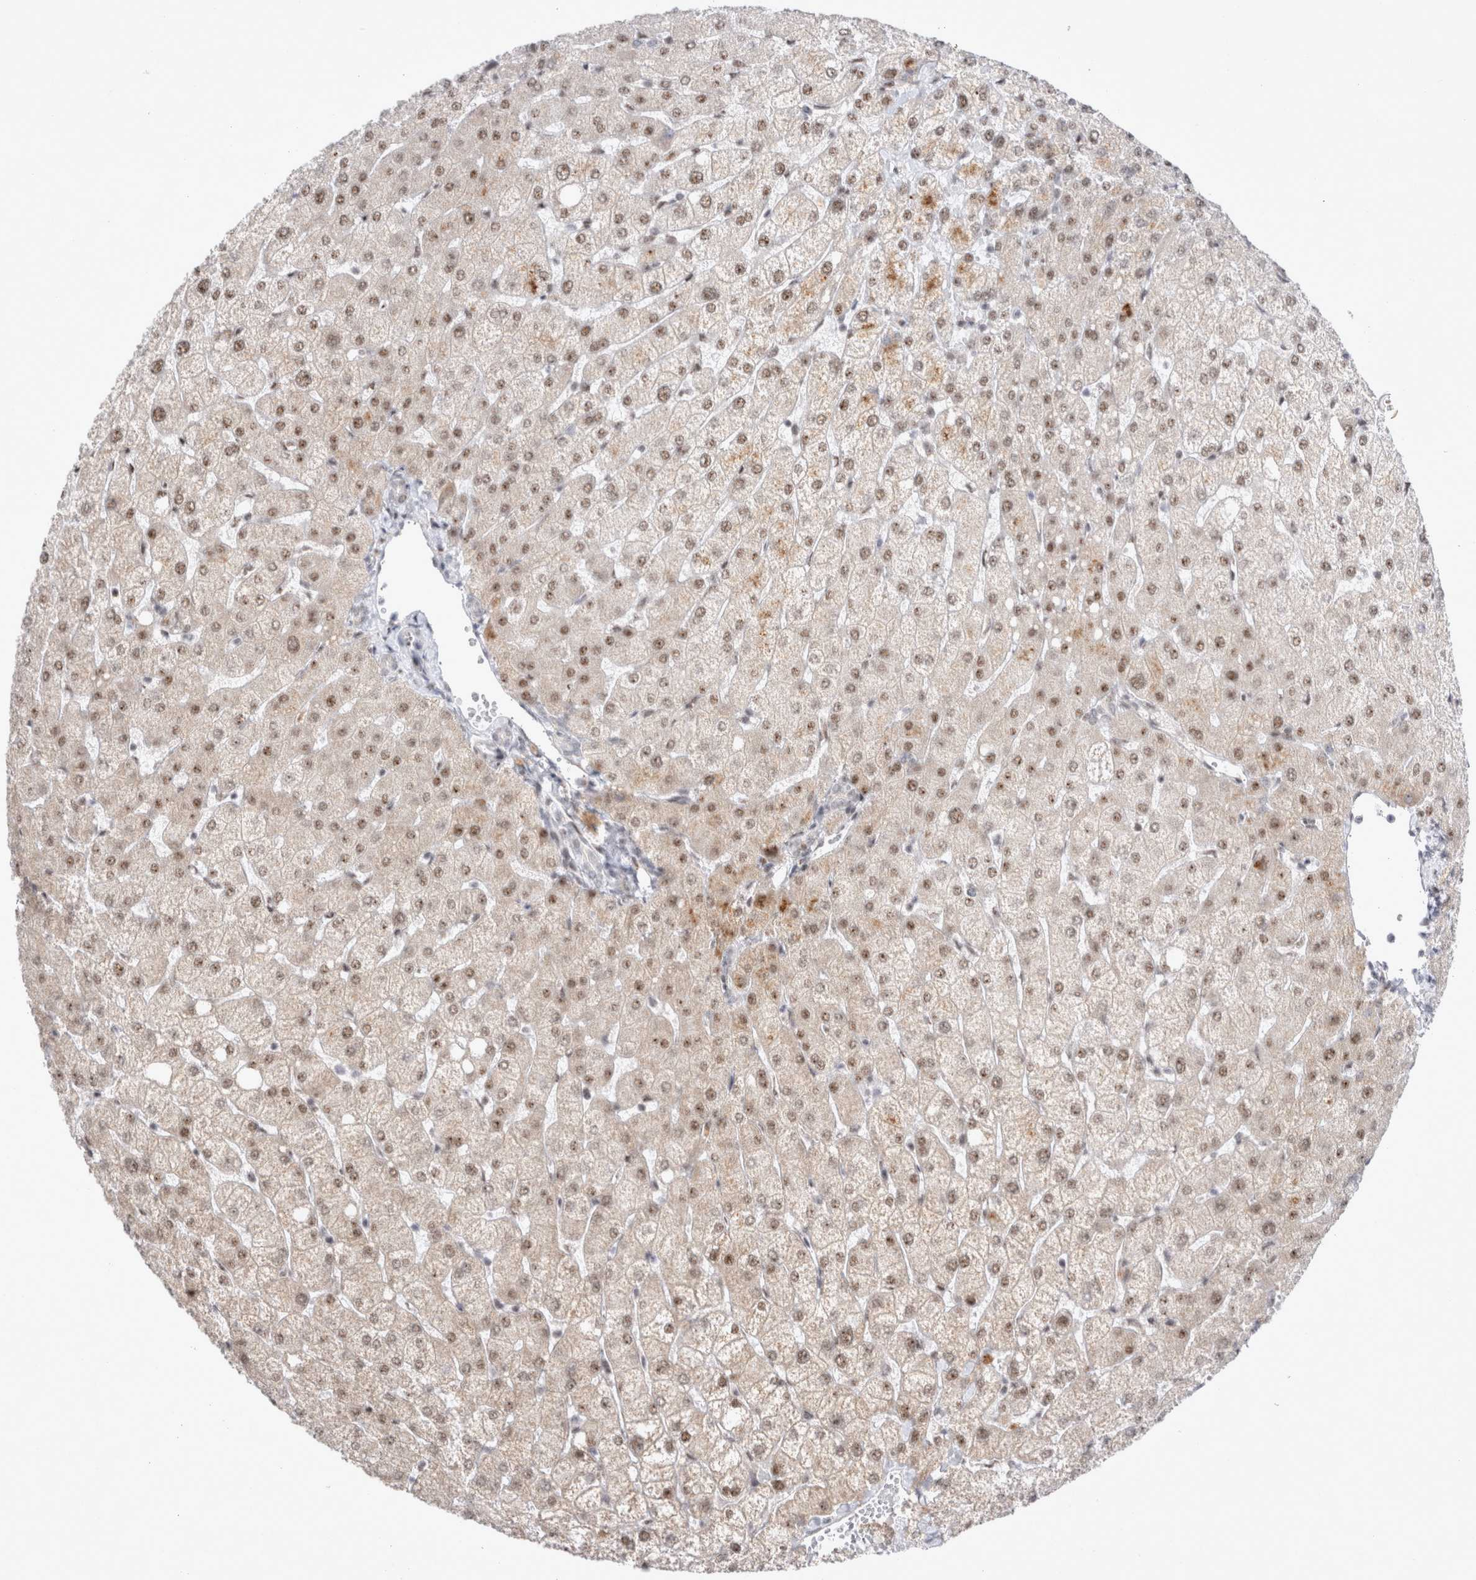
{"staining": {"intensity": "weak", "quantity": "<25%", "location": "cytoplasmic/membranous"}, "tissue": "liver", "cell_type": "Cholangiocytes", "image_type": "normal", "snomed": [{"axis": "morphology", "description": "Normal tissue, NOS"}, {"axis": "topography", "description": "Liver"}], "caption": "IHC histopathology image of unremarkable liver: human liver stained with DAB displays no significant protein positivity in cholangiocytes.", "gene": "MRPL37", "patient": {"sex": "female", "age": 54}}